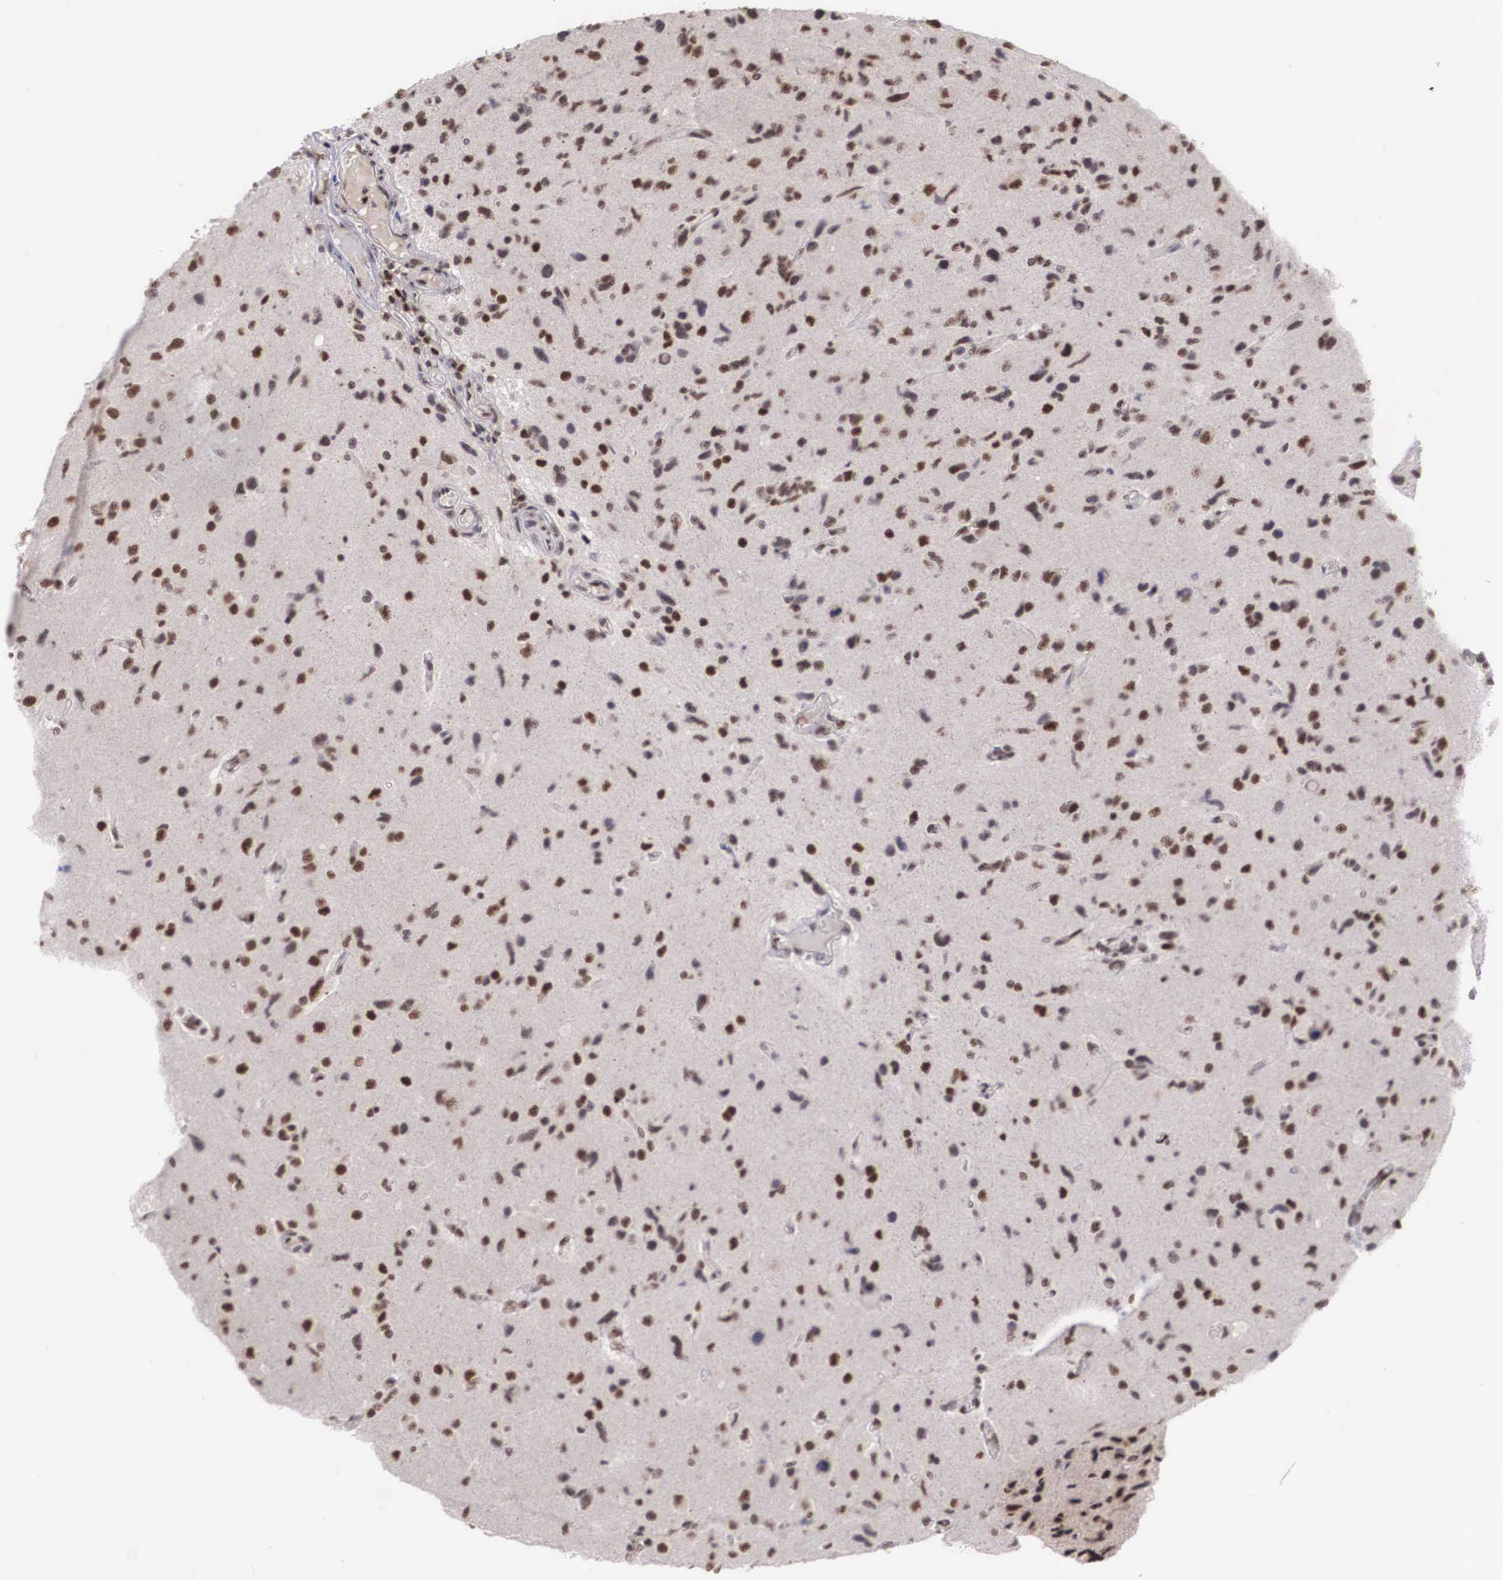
{"staining": {"intensity": "moderate", "quantity": "25%-75%", "location": "nuclear"}, "tissue": "glioma", "cell_type": "Tumor cells", "image_type": "cancer", "snomed": [{"axis": "morphology", "description": "Glioma, malignant, High grade"}, {"axis": "topography", "description": "Brain"}], "caption": "Immunohistochemistry micrograph of neoplastic tissue: human malignant glioma (high-grade) stained using immunohistochemistry displays medium levels of moderate protein expression localized specifically in the nuclear of tumor cells, appearing as a nuclear brown color.", "gene": "HTATSF1", "patient": {"sex": "male", "age": 77}}